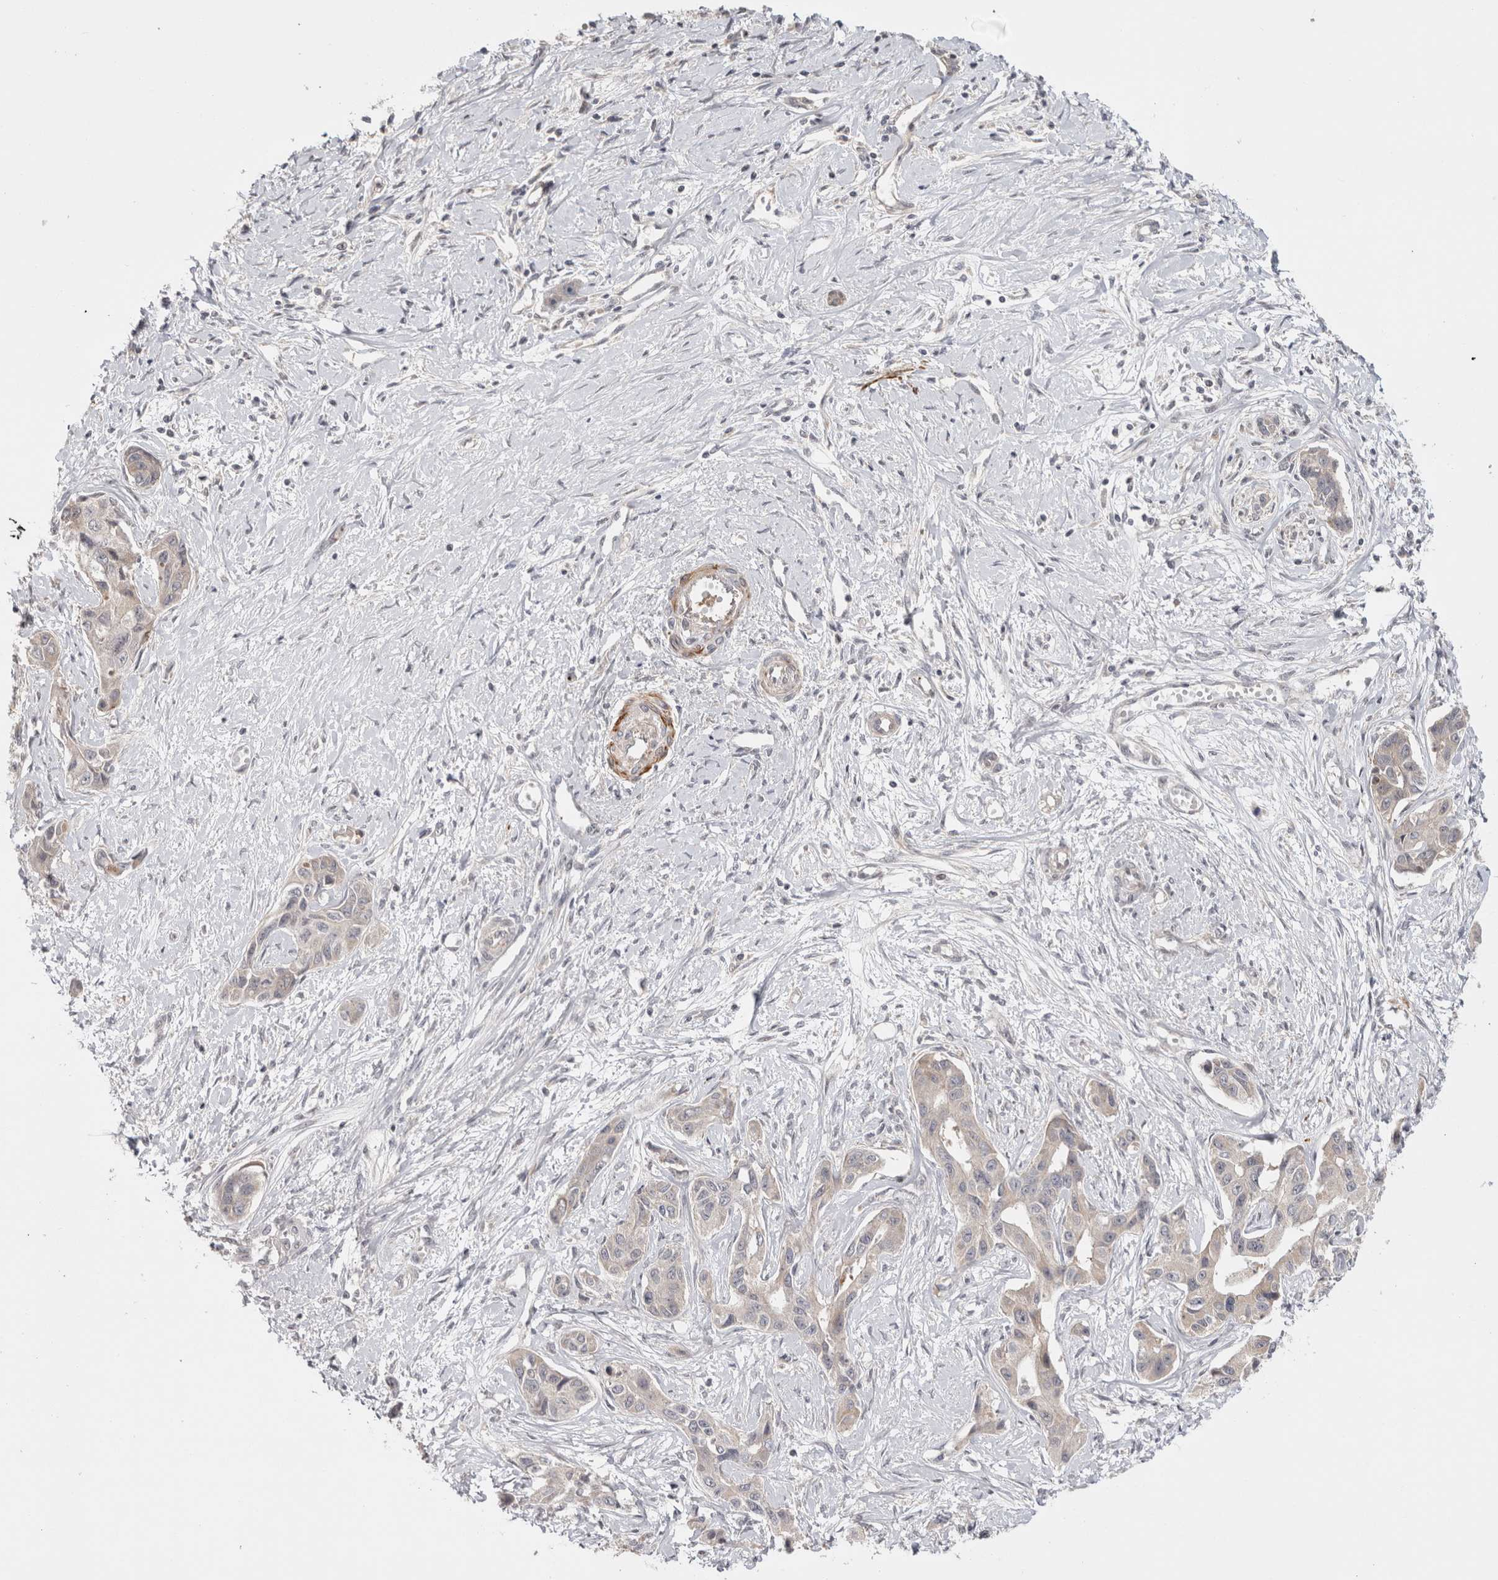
{"staining": {"intensity": "weak", "quantity": "<25%", "location": "cytoplasmic/membranous"}, "tissue": "liver cancer", "cell_type": "Tumor cells", "image_type": "cancer", "snomed": [{"axis": "morphology", "description": "Cholangiocarcinoma"}, {"axis": "topography", "description": "Liver"}], "caption": "This is an immunohistochemistry micrograph of human liver cancer (cholangiocarcinoma). There is no staining in tumor cells.", "gene": "ZNF318", "patient": {"sex": "male", "age": 59}}